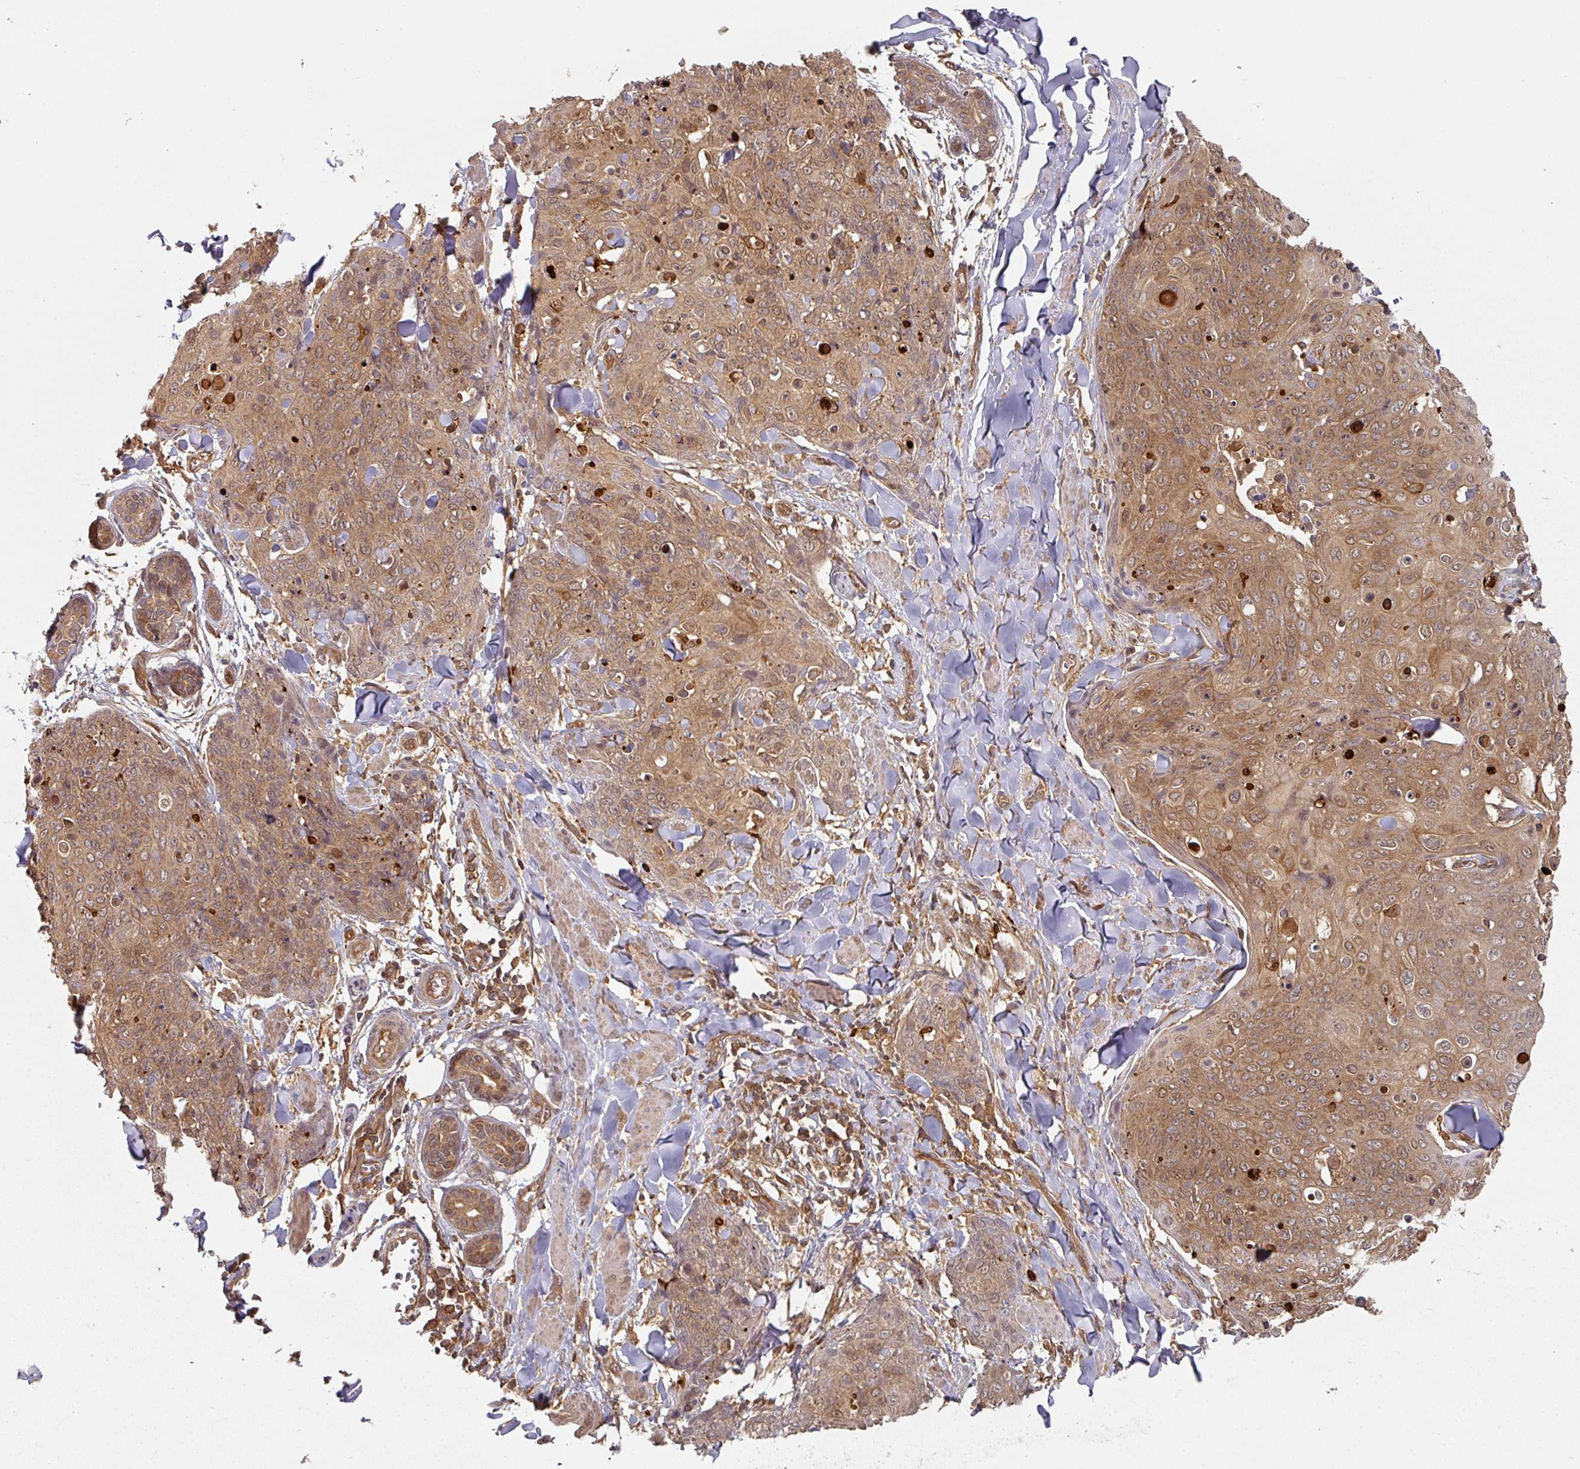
{"staining": {"intensity": "moderate", "quantity": ">75%", "location": "cytoplasmic/membranous"}, "tissue": "skin cancer", "cell_type": "Tumor cells", "image_type": "cancer", "snomed": [{"axis": "morphology", "description": "Squamous cell carcinoma, NOS"}, {"axis": "topography", "description": "Skin"}, {"axis": "topography", "description": "Vulva"}], "caption": "Immunohistochemical staining of squamous cell carcinoma (skin) shows moderate cytoplasmic/membranous protein staining in approximately >75% of tumor cells. The staining is performed using DAB (3,3'-diaminobenzidine) brown chromogen to label protein expression. The nuclei are counter-stained blue using hematoxylin.", "gene": "EIF4EBP2", "patient": {"sex": "female", "age": 85}}